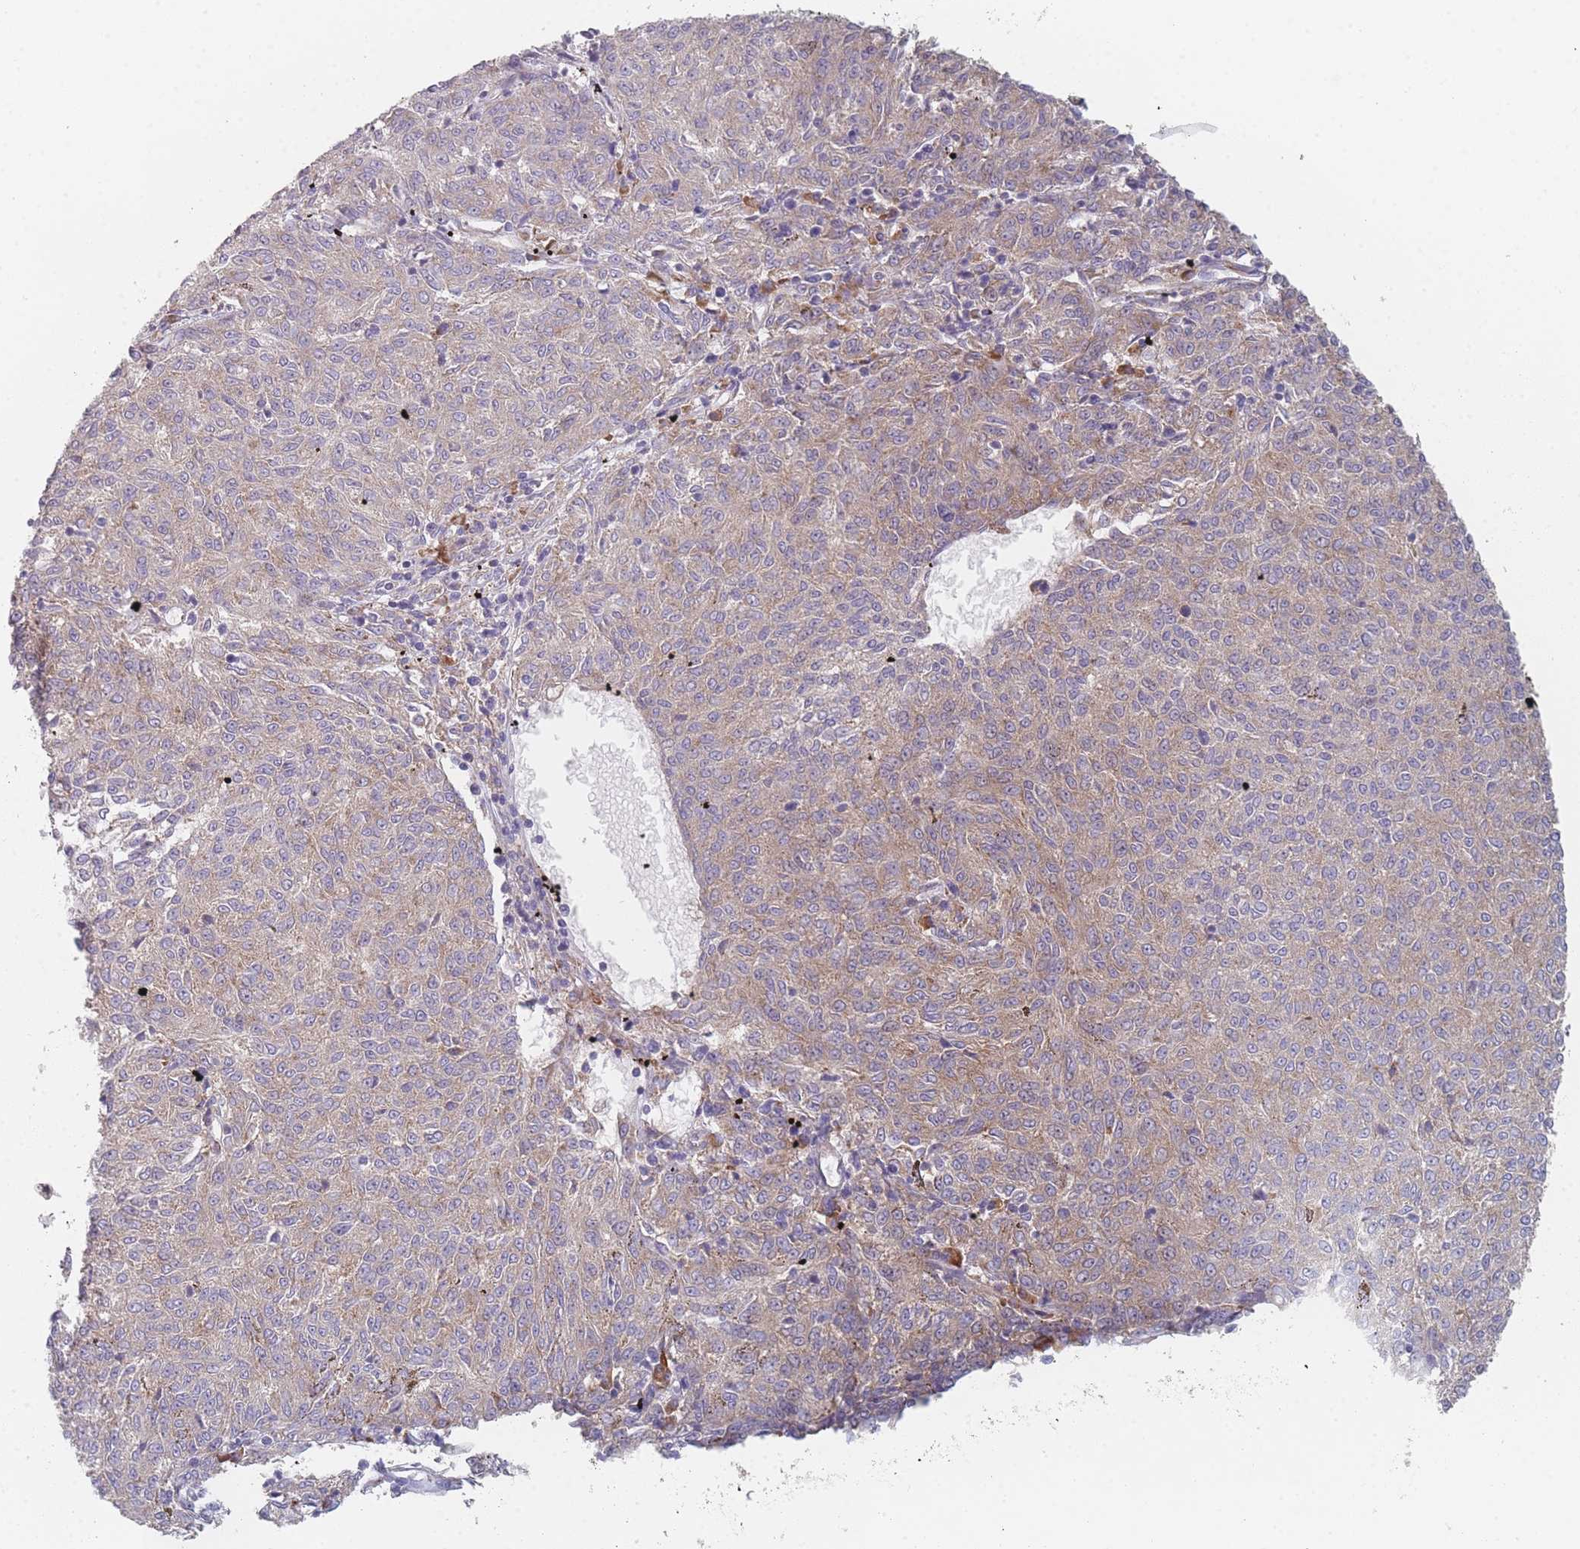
{"staining": {"intensity": "weak", "quantity": "<25%", "location": "cytoplasmic/membranous"}, "tissue": "melanoma", "cell_type": "Tumor cells", "image_type": "cancer", "snomed": [{"axis": "morphology", "description": "Malignant melanoma, NOS"}, {"axis": "topography", "description": "Skin"}], "caption": "DAB (3,3'-diaminobenzidine) immunohistochemical staining of malignant melanoma shows no significant positivity in tumor cells.", "gene": "CACNG5", "patient": {"sex": "female", "age": 72}}